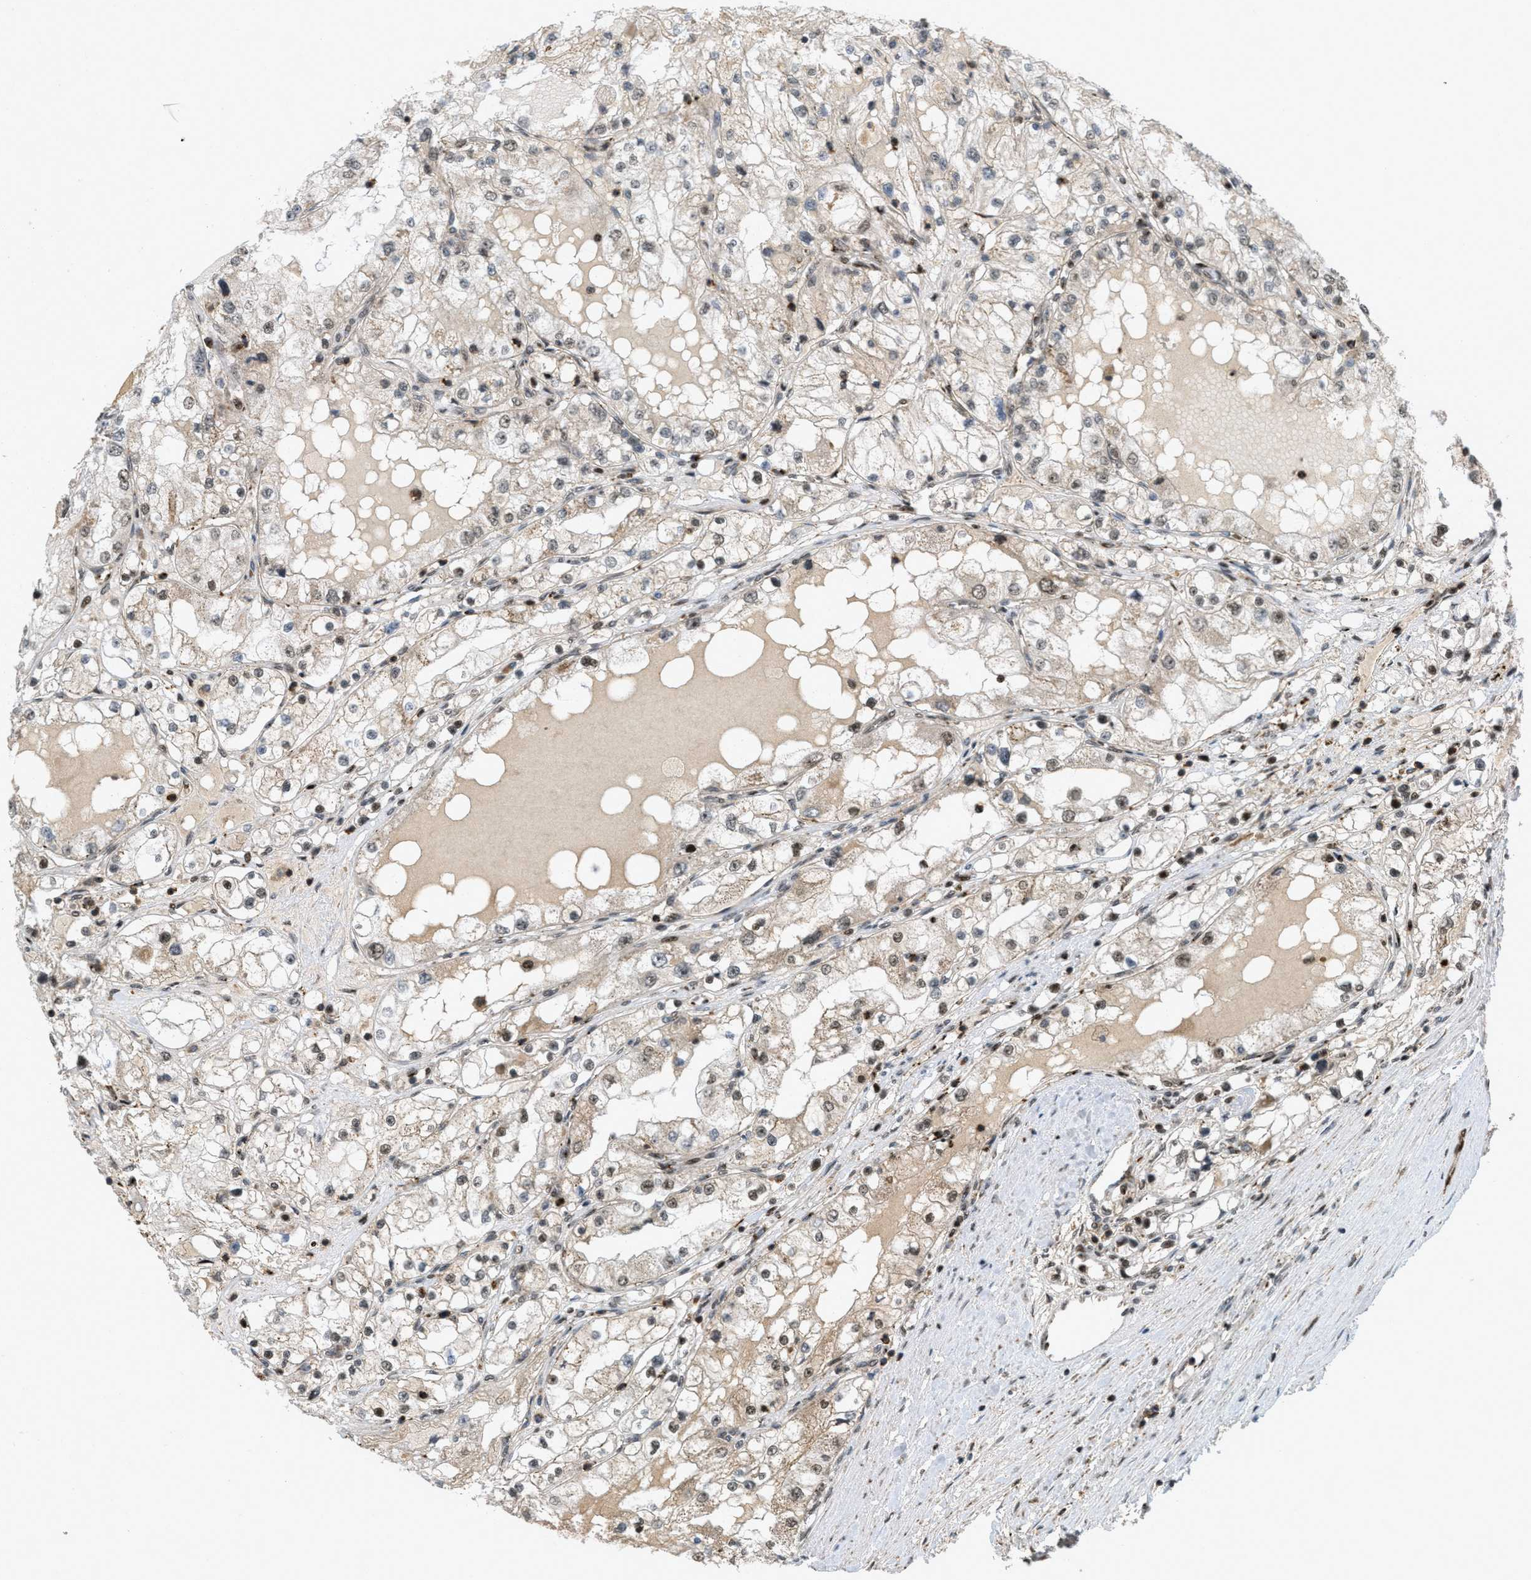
{"staining": {"intensity": "weak", "quantity": "25%-75%", "location": "cytoplasmic/membranous,nuclear"}, "tissue": "renal cancer", "cell_type": "Tumor cells", "image_type": "cancer", "snomed": [{"axis": "morphology", "description": "Adenocarcinoma, NOS"}, {"axis": "topography", "description": "Kidney"}], "caption": "Renal cancer tissue reveals weak cytoplasmic/membranous and nuclear staining in approximately 25%-75% of tumor cells, visualized by immunohistochemistry.", "gene": "TLK1", "patient": {"sex": "male", "age": 68}}